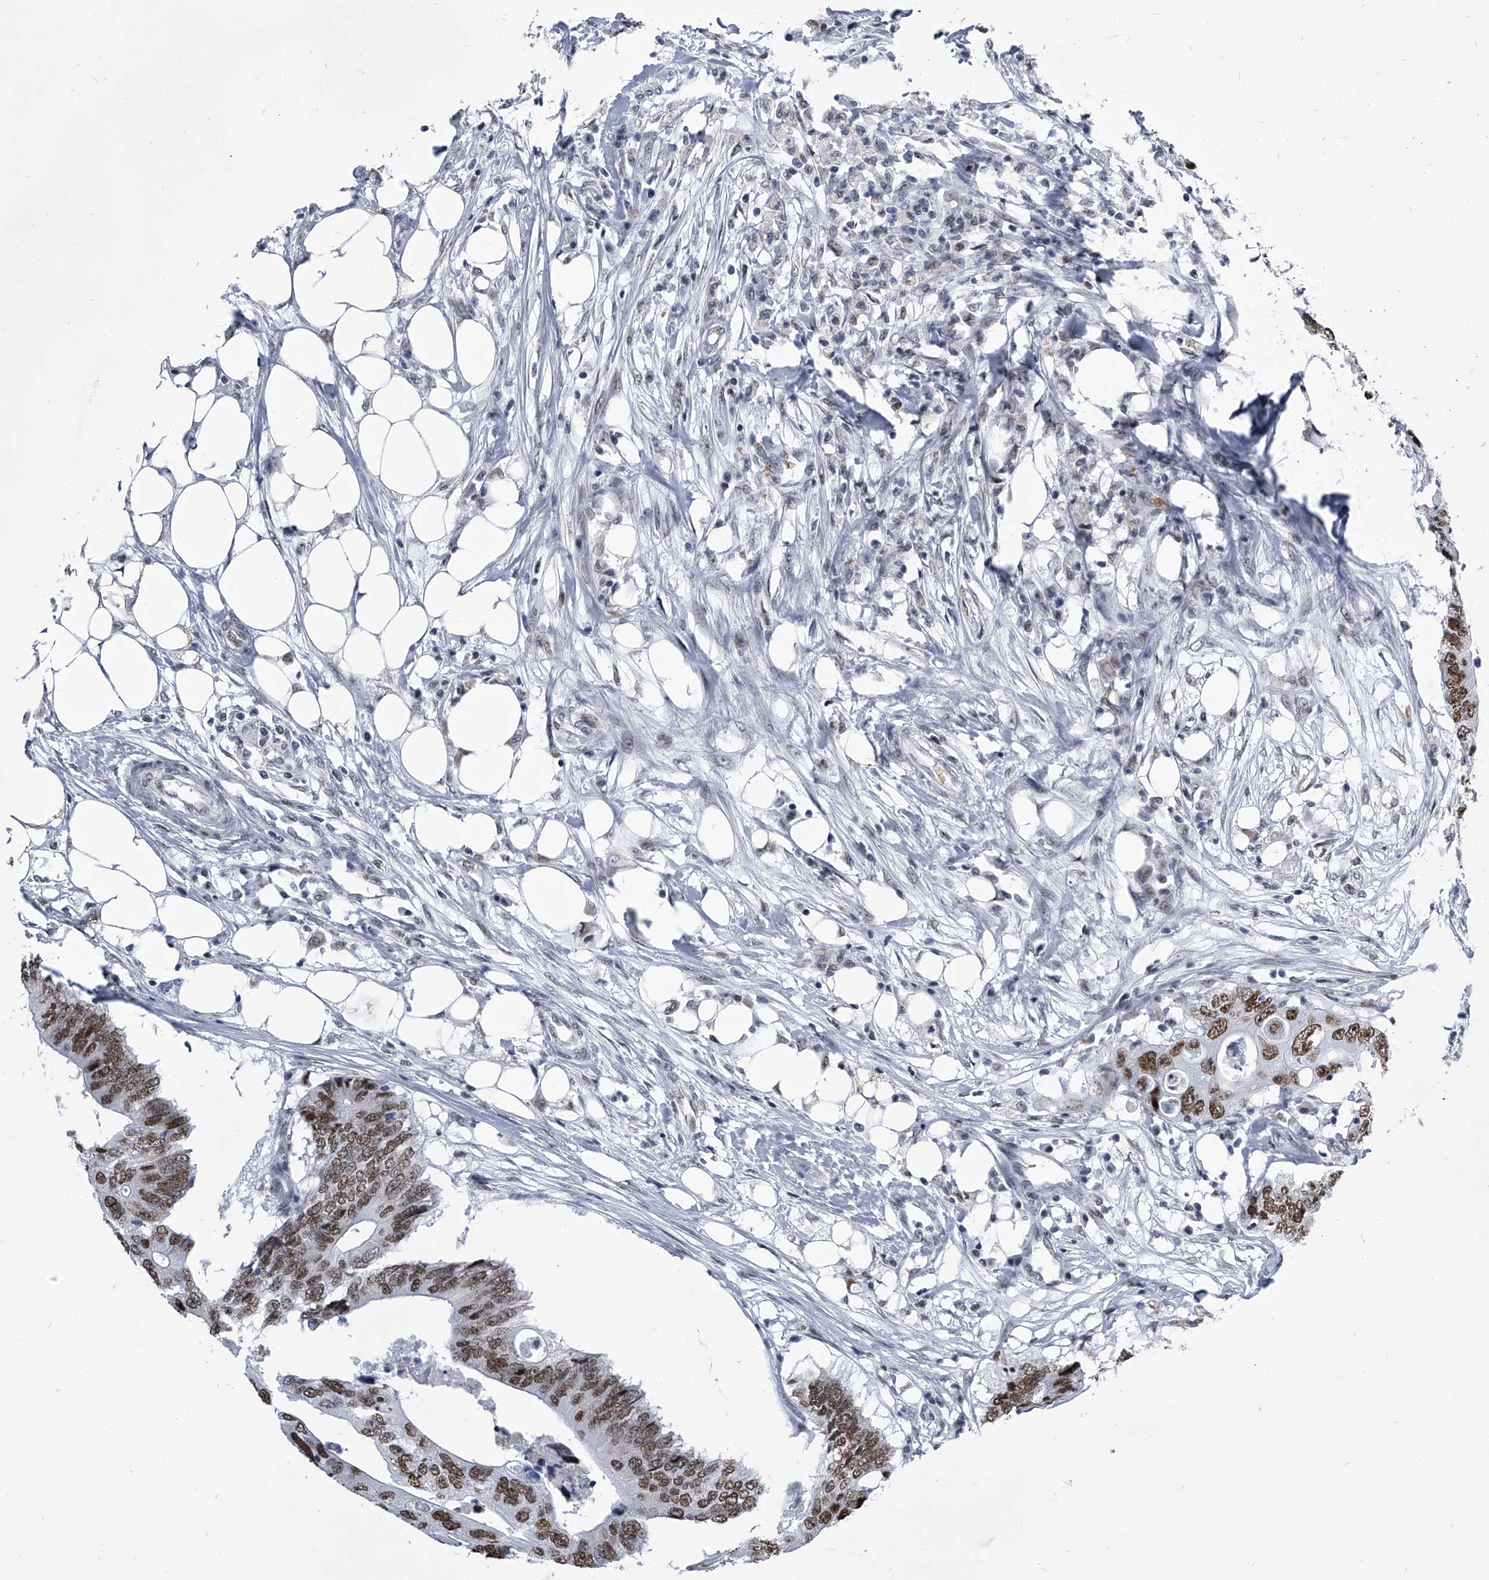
{"staining": {"intensity": "moderate", "quantity": ">75%", "location": "nuclear"}, "tissue": "colorectal cancer", "cell_type": "Tumor cells", "image_type": "cancer", "snomed": [{"axis": "morphology", "description": "Adenocarcinoma, NOS"}, {"axis": "topography", "description": "Colon"}], "caption": "Immunohistochemical staining of colorectal cancer (adenocarcinoma) exhibits medium levels of moderate nuclear expression in about >75% of tumor cells.", "gene": "SIM2", "patient": {"sex": "male", "age": 71}}